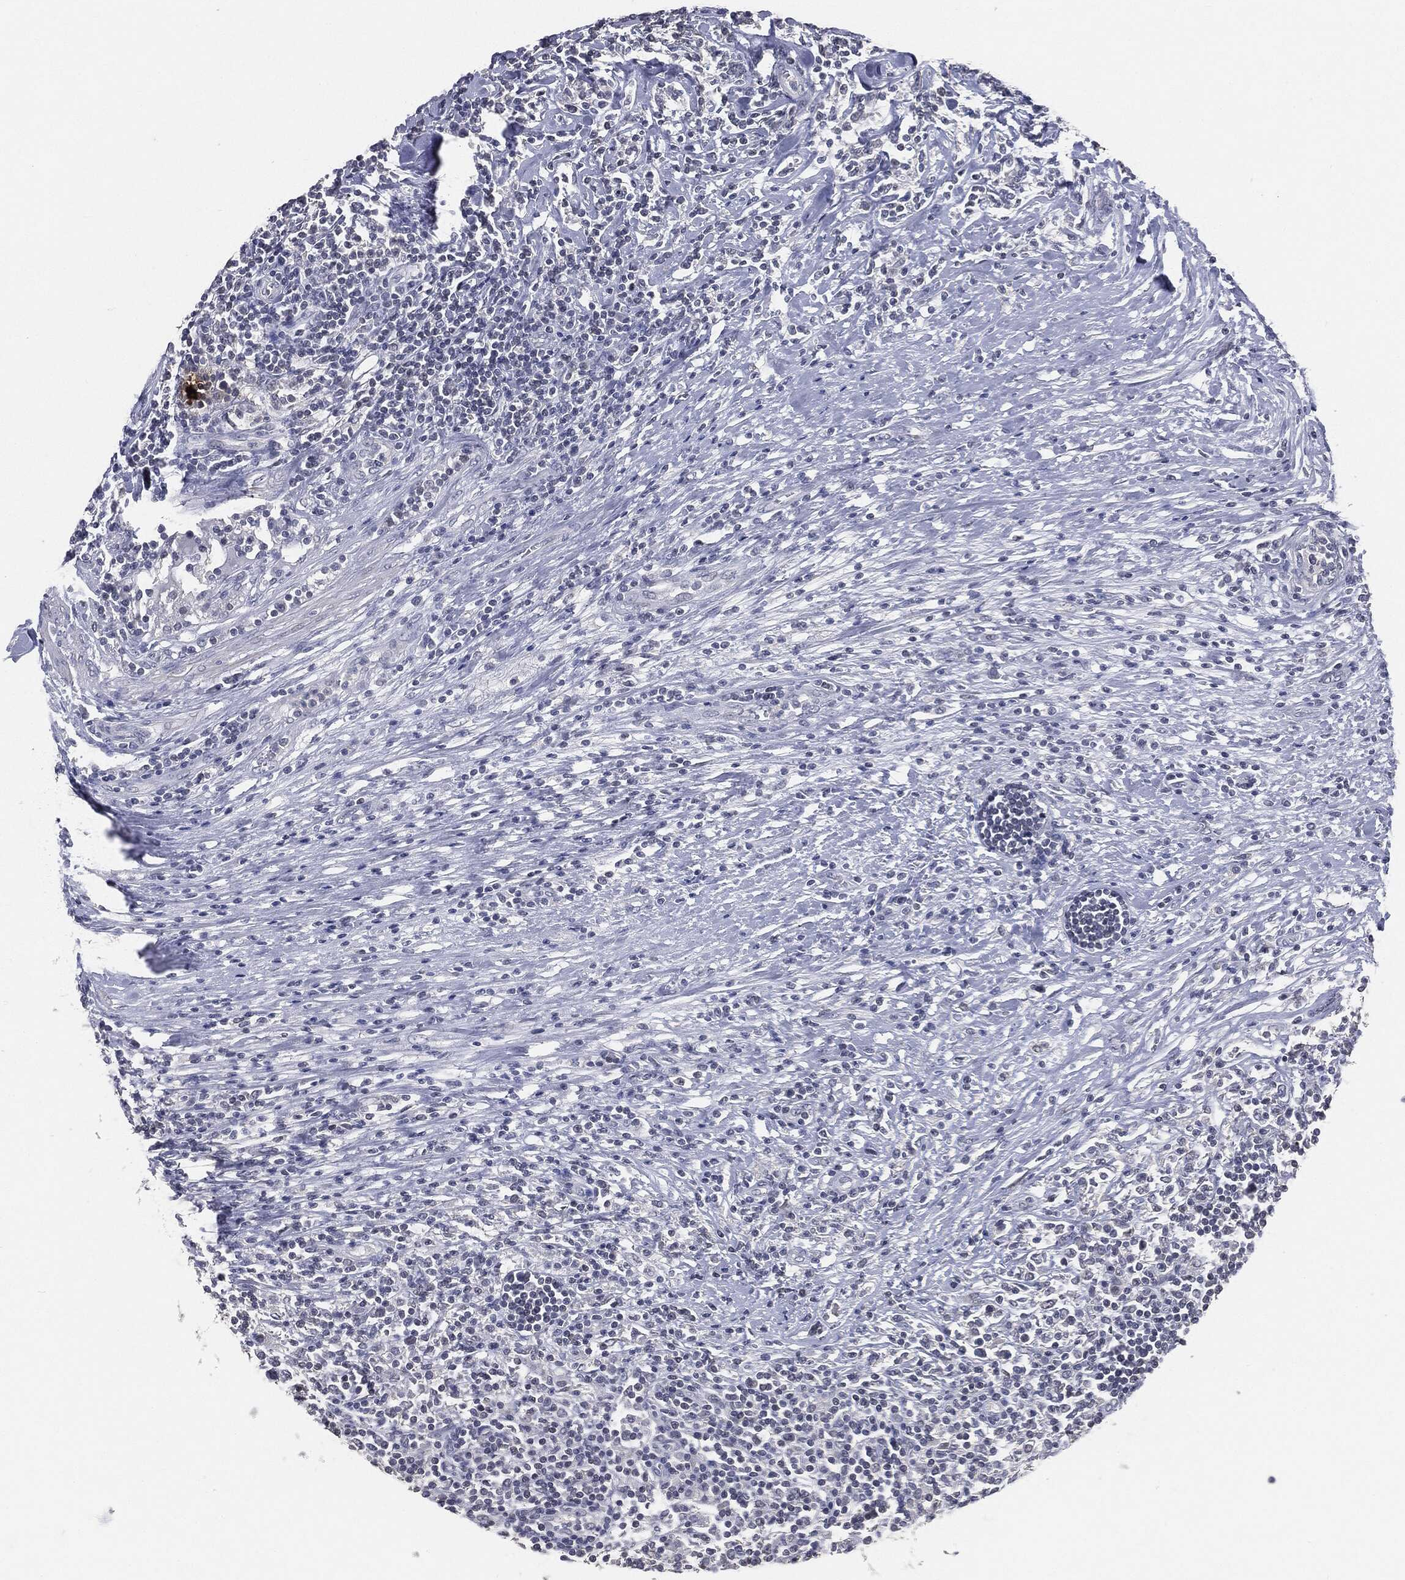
{"staining": {"intensity": "negative", "quantity": "none", "location": "none"}, "tissue": "lymphoma", "cell_type": "Tumor cells", "image_type": "cancer", "snomed": [{"axis": "morphology", "description": "Malignant lymphoma, non-Hodgkin's type, High grade"}, {"axis": "topography", "description": "Lymph node"}], "caption": "Immunohistochemistry (IHC) histopathology image of neoplastic tissue: human lymphoma stained with DAB (3,3'-diaminobenzidine) exhibits no significant protein positivity in tumor cells.", "gene": "SLC2A2", "patient": {"sex": "female", "age": 84}}